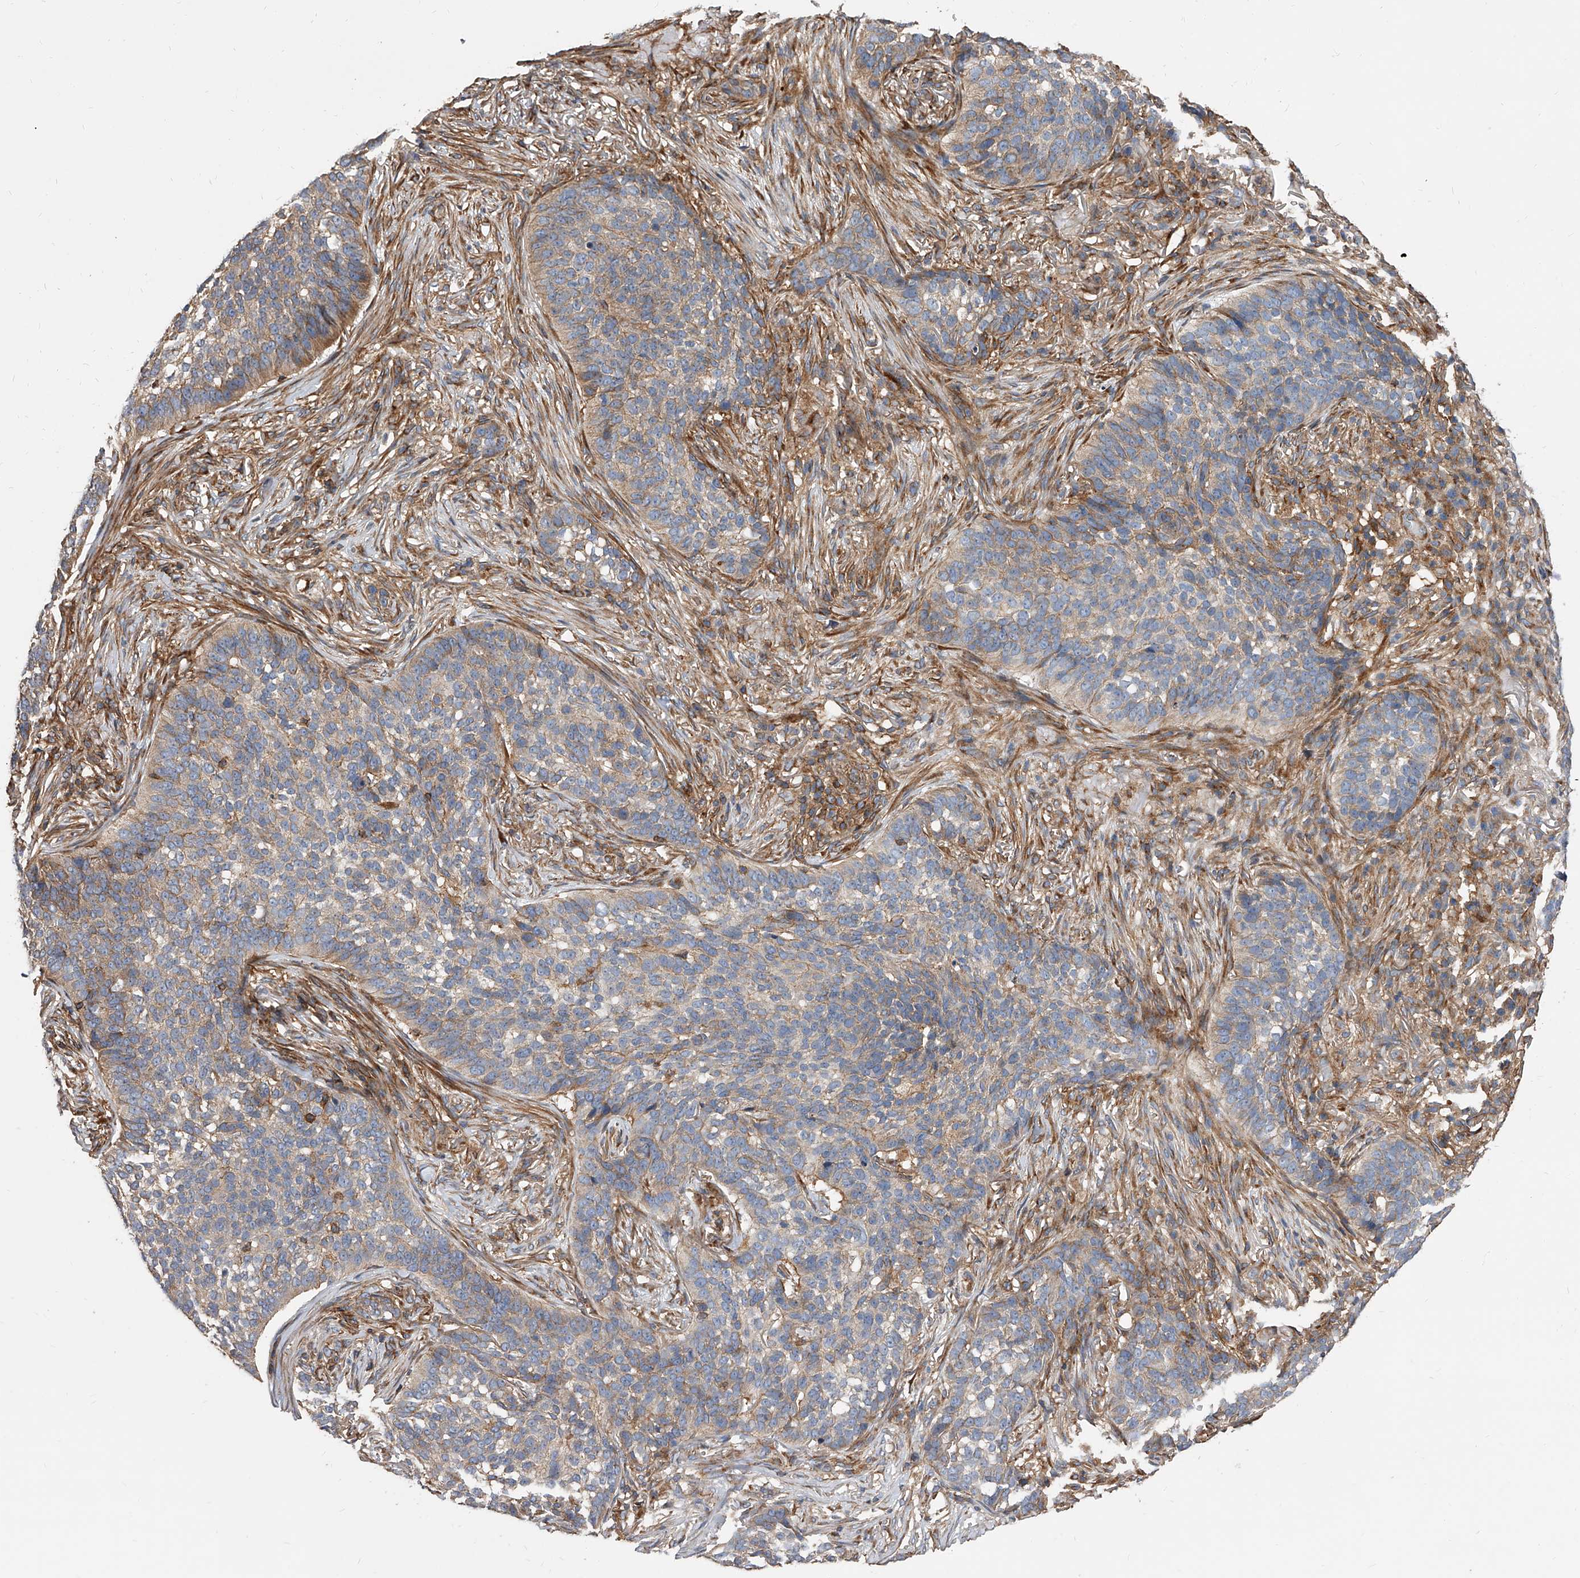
{"staining": {"intensity": "negative", "quantity": "none", "location": "none"}, "tissue": "skin cancer", "cell_type": "Tumor cells", "image_type": "cancer", "snomed": [{"axis": "morphology", "description": "Basal cell carcinoma"}, {"axis": "topography", "description": "Skin"}], "caption": "Skin basal cell carcinoma was stained to show a protein in brown. There is no significant staining in tumor cells.", "gene": "PISD", "patient": {"sex": "male", "age": 85}}